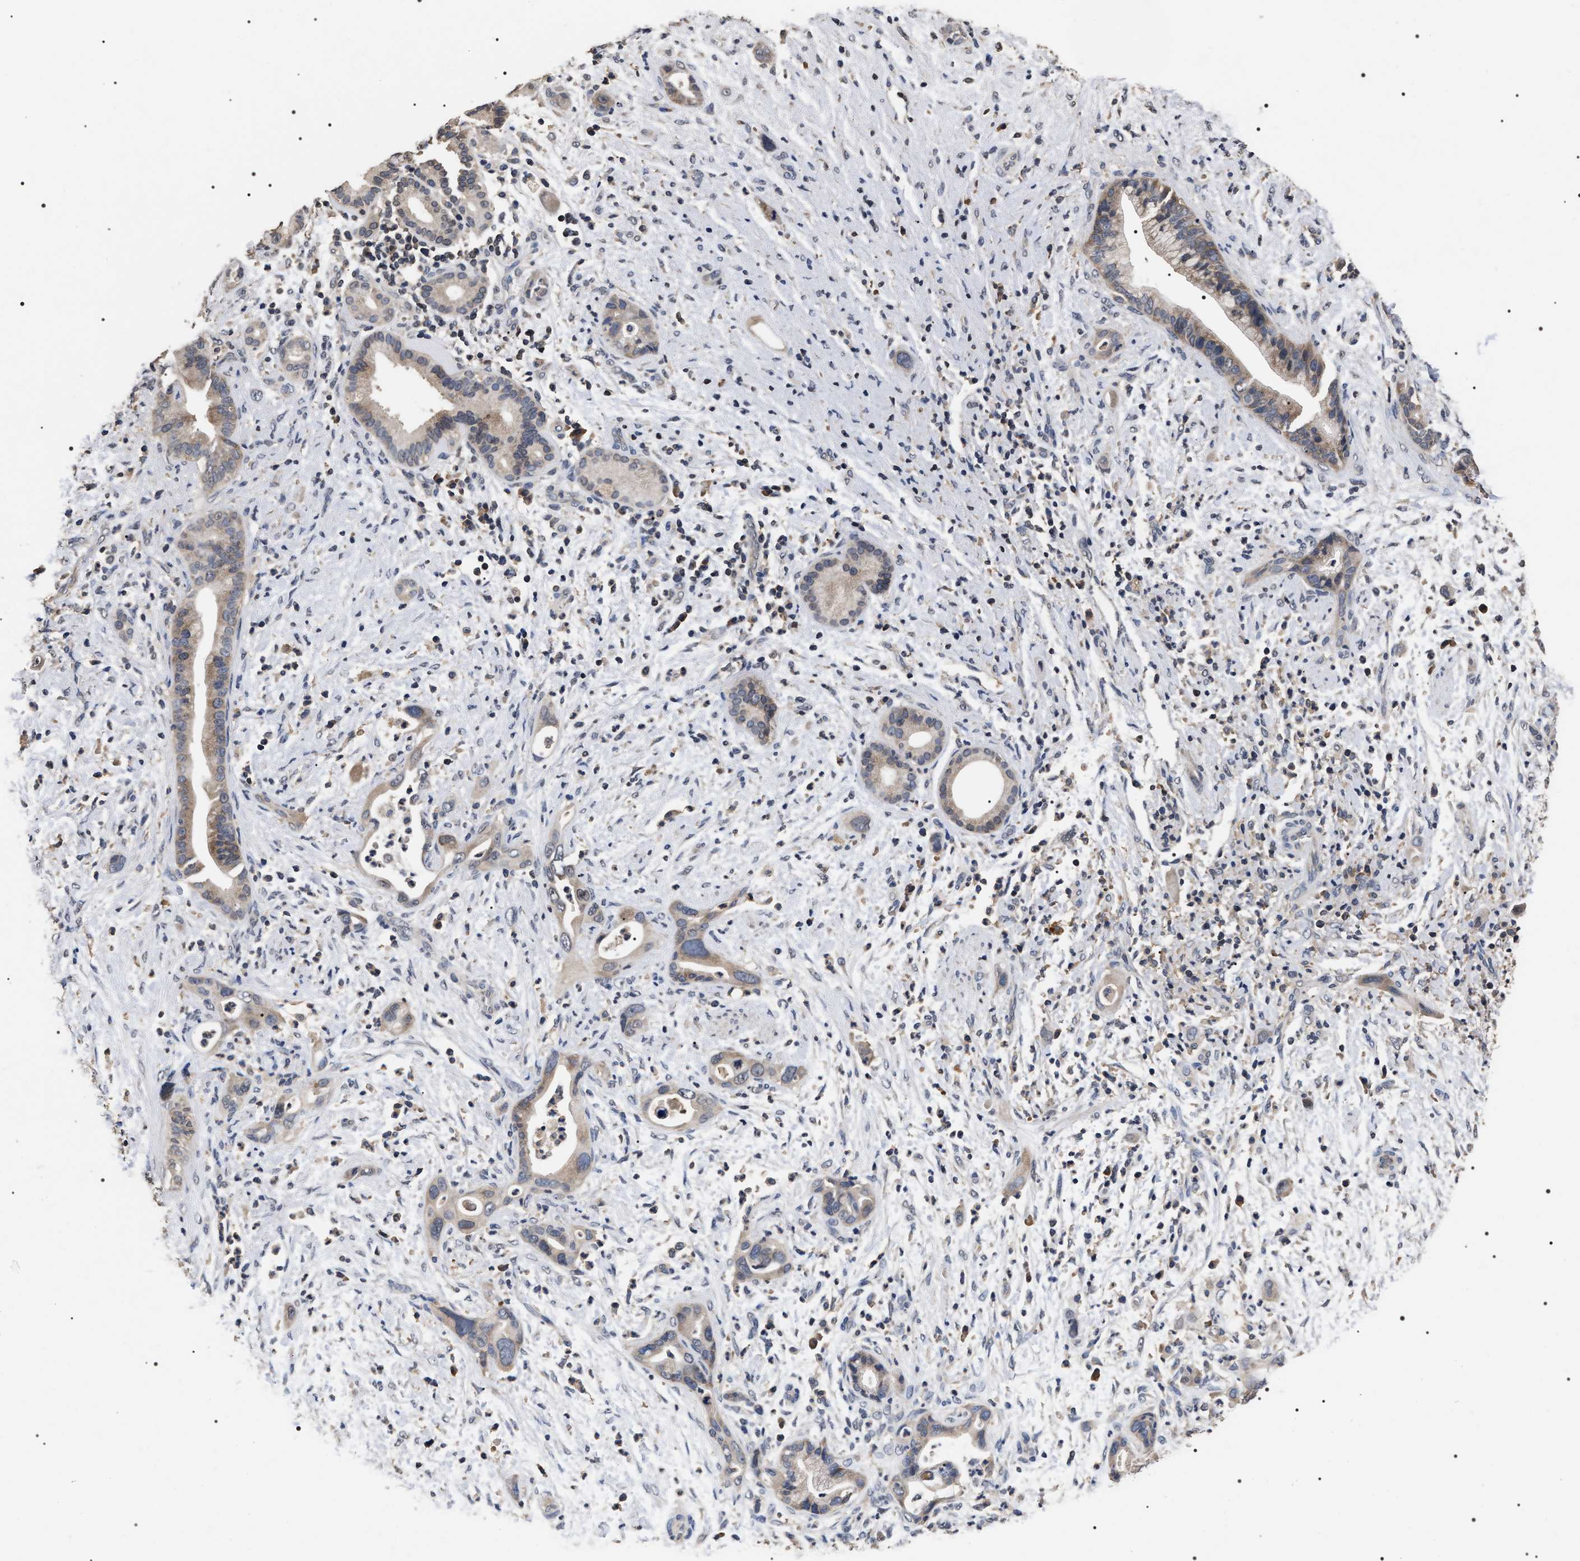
{"staining": {"intensity": "weak", "quantity": "<25%", "location": "cytoplasmic/membranous"}, "tissue": "pancreatic cancer", "cell_type": "Tumor cells", "image_type": "cancer", "snomed": [{"axis": "morphology", "description": "Adenocarcinoma, NOS"}, {"axis": "topography", "description": "Pancreas"}], "caption": "Immunohistochemistry (IHC) of human pancreatic cancer demonstrates no positivity in tumor cells.", "gene": "UPF3A", "patient": {"sex": "male", "age": 59}}